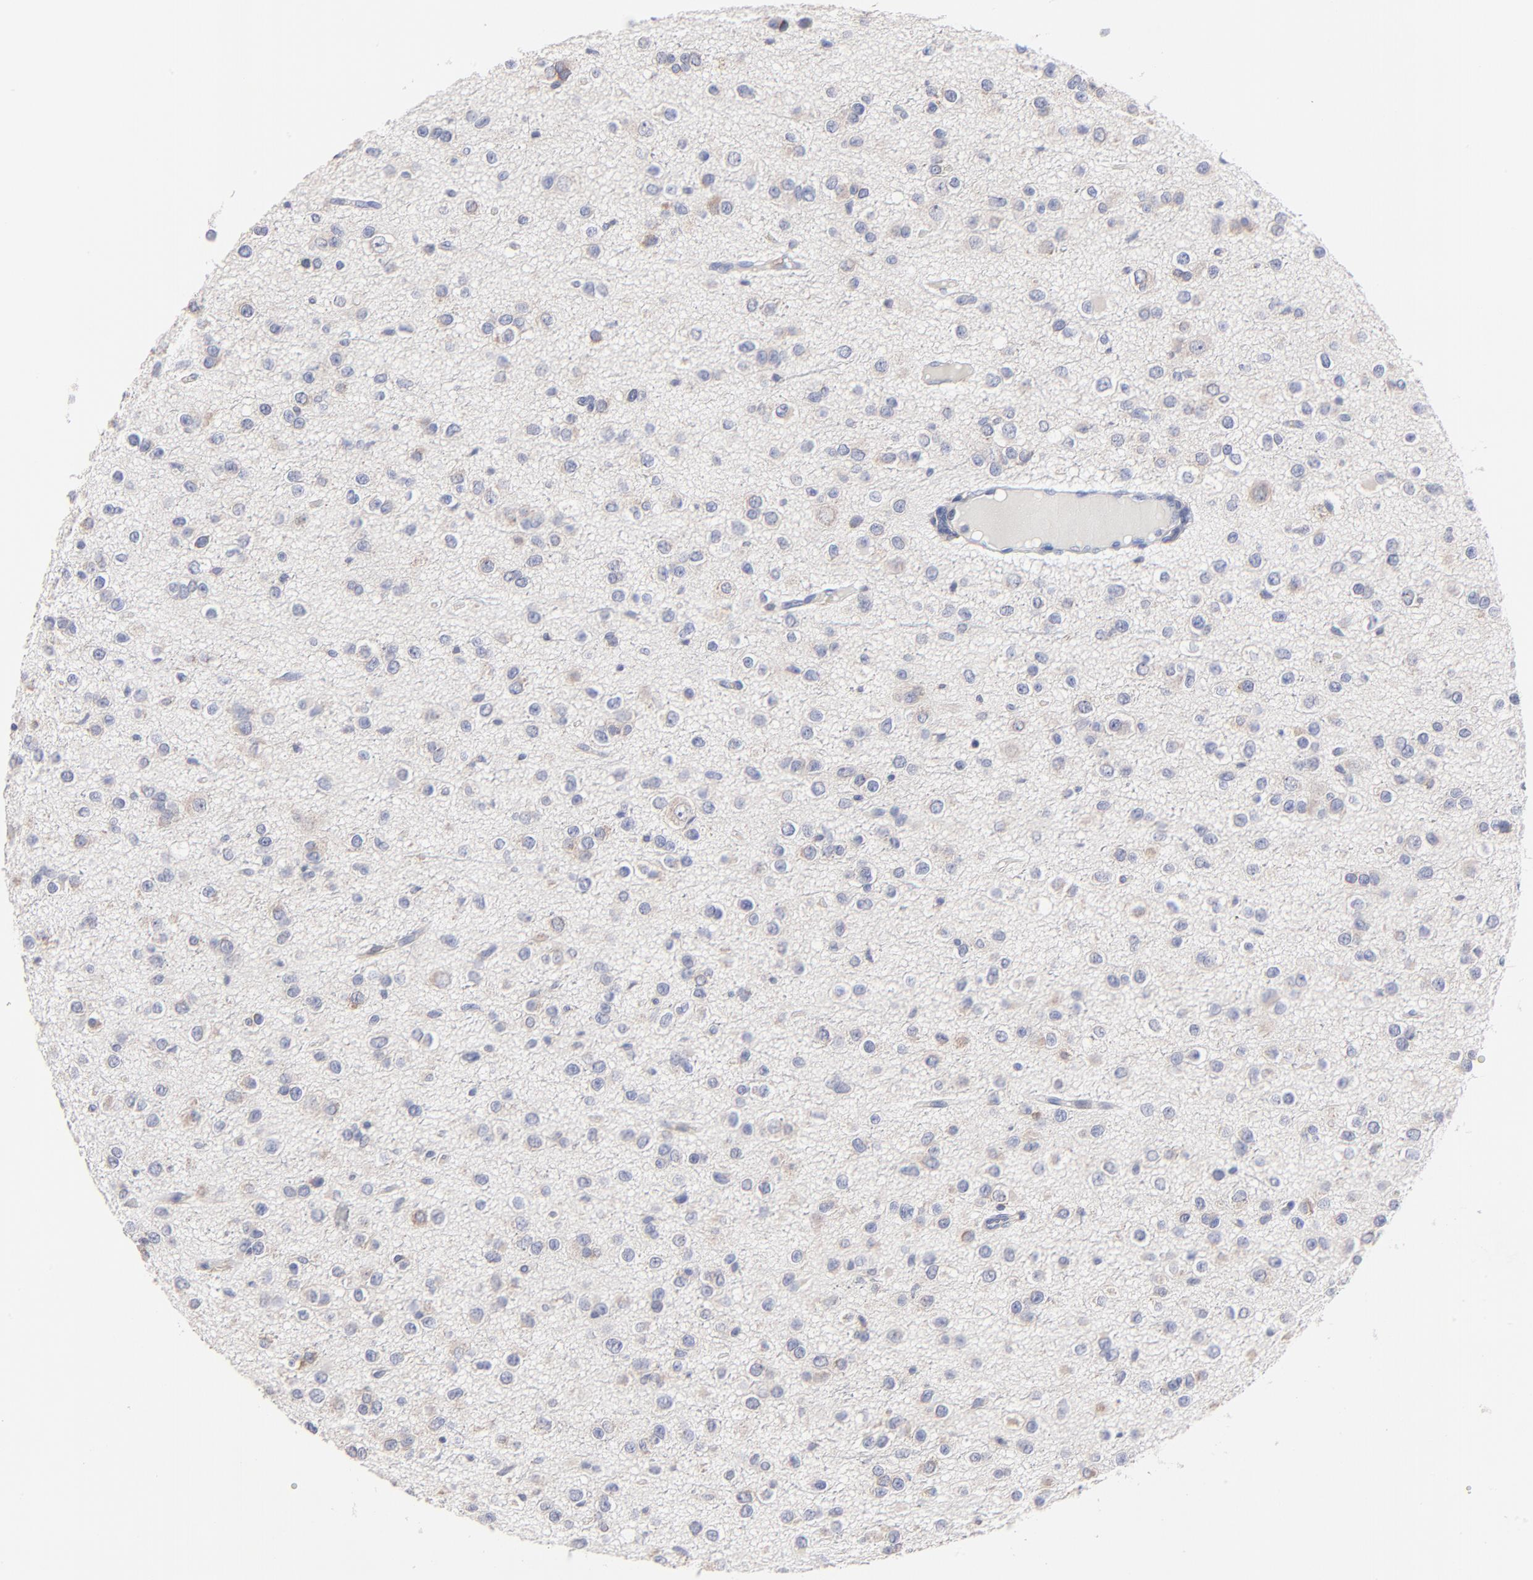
{"staining": {"intensity": "weak", "quantity": "25%-75%", "location": "cytoplasmic/membranous"}, "tissue": "glioma", "cell_type": "Tumor cells", "image_type": "cancer", "snomed": [{"axis": "morphology", "description": "Glioma, malignant, Low grade"}, {"axis": "topography", "description": "Brain"}], "caption": "Glioma was stained to show a protein in brown. There is low levels of weak cytoplasmic/membranous expression in about 25%-75% of tumor cells.", "gene": "PPFIBP2", "patient": {"sex": "male", "age": 42}}